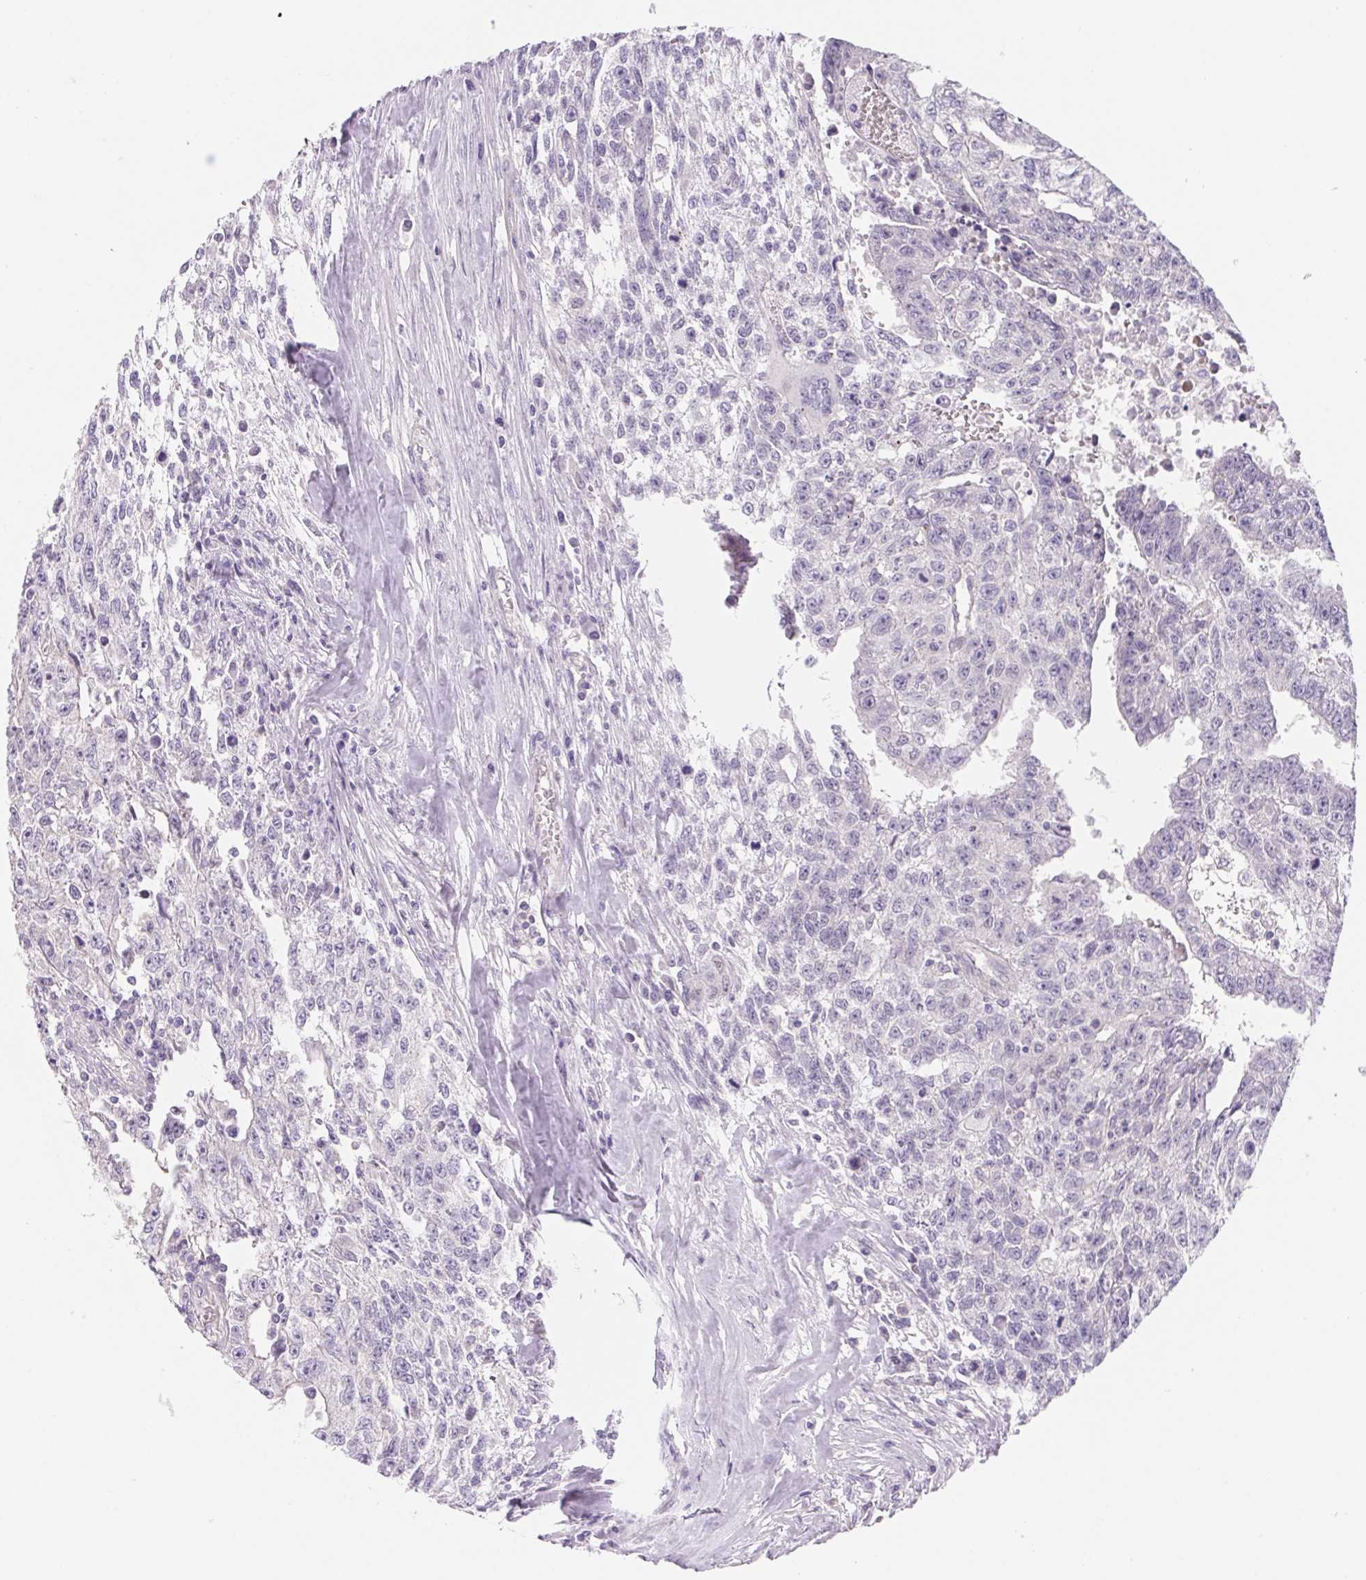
{"staining": {"intensity": "negative", "quantity": "none", "location": "none"}, "tissue": "testis cancer", "cell_type": "Tumor cells", "image_type": "cancer", "snomed": [{"axis": "morphology", "description": "Carcinoma, Embryonal, NOS"}, {"axis": "morphology", "description": "Teratoma, malignant, NOS"}, {"axis": "topography", "description": "Testis"}], "caption": "Immunohistochemistry micrograph of neoplastic tissue: human malignant teratoma (testis) stained with DAB displays no significant protein expression in tumor cells.", "gene": "CTNND2", "patient": {"sex": "male", "age": 24}}